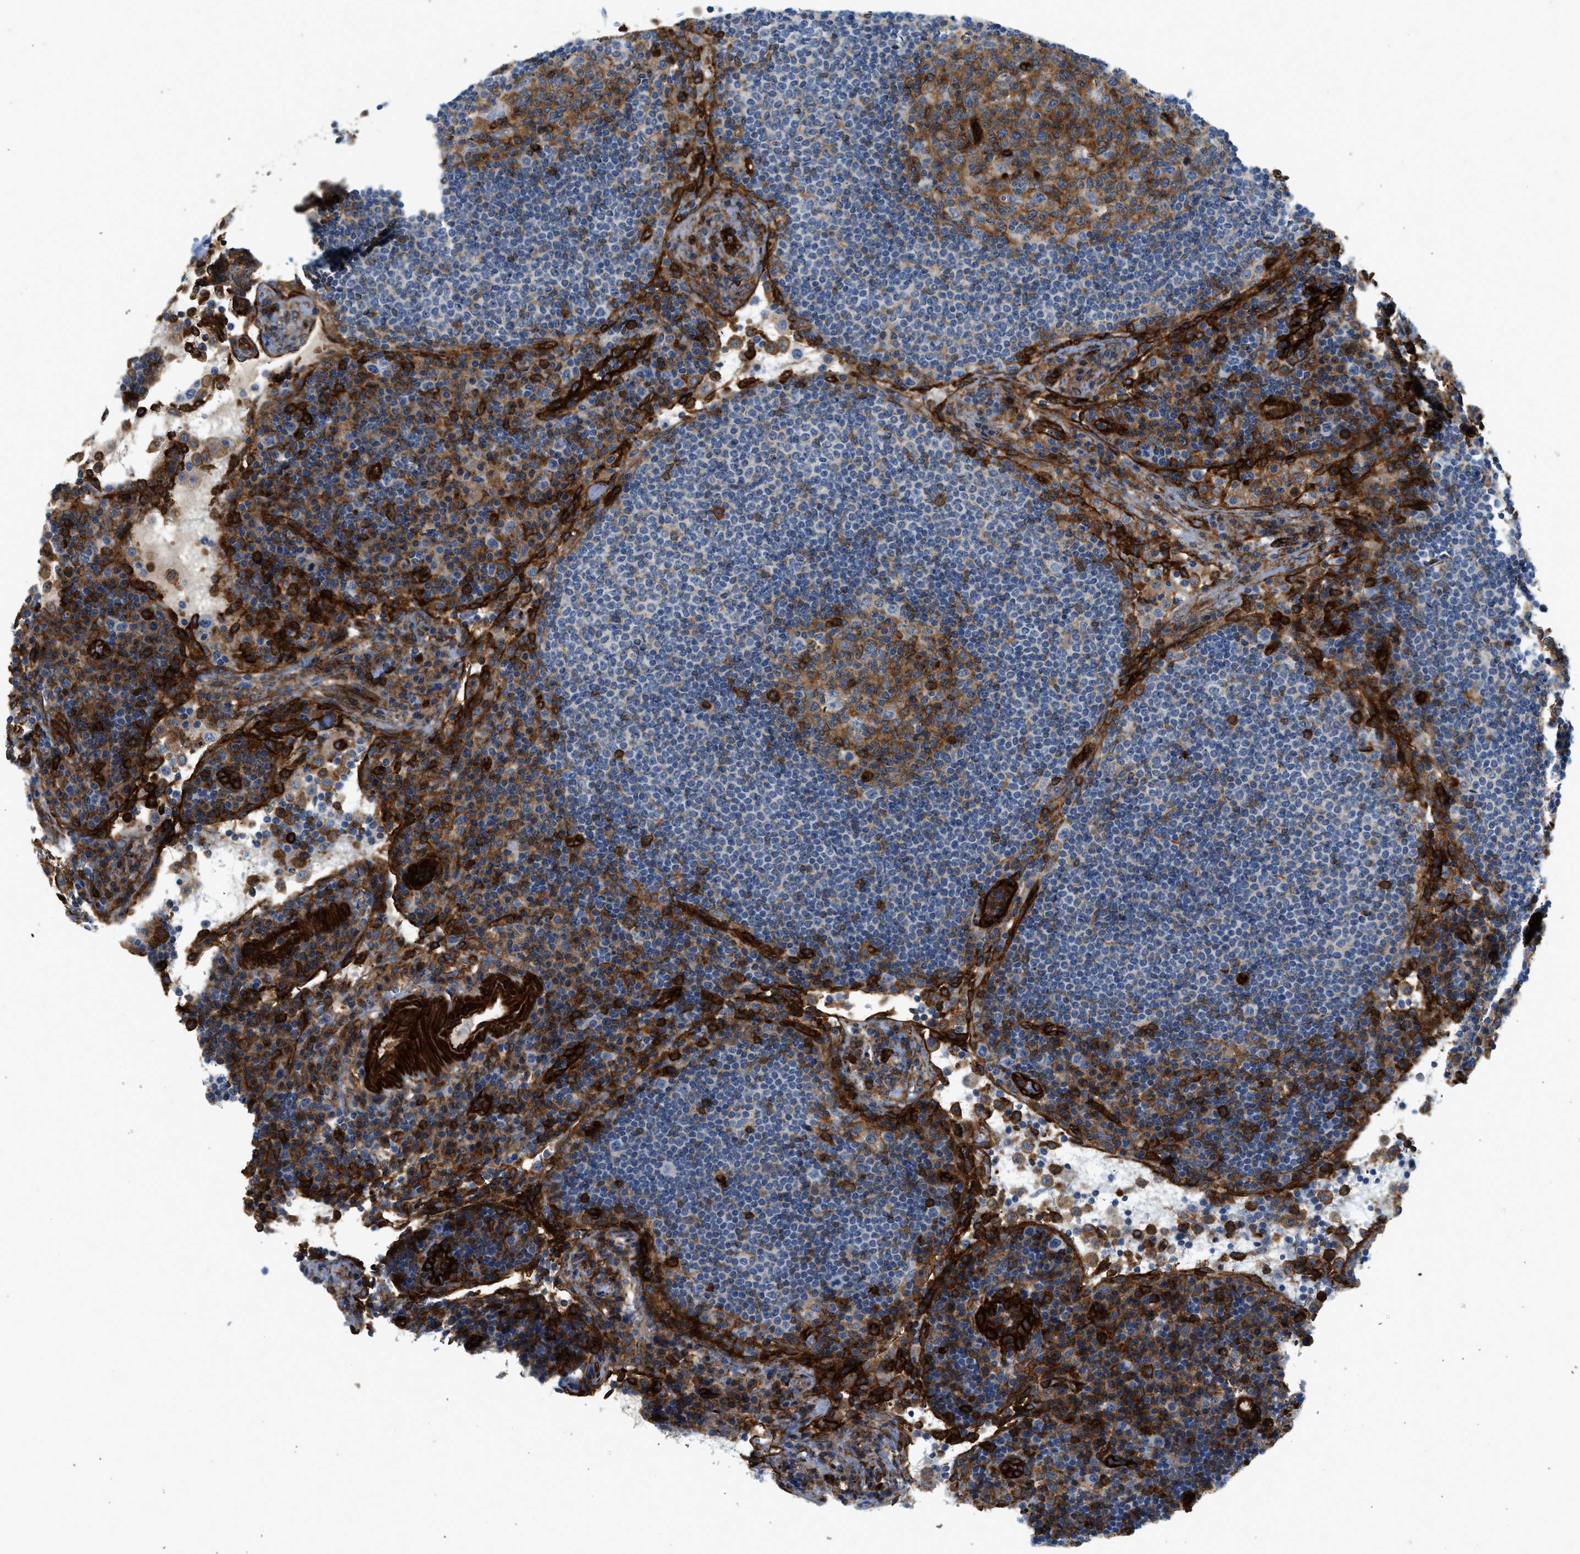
{"staining": {"intensity": "moderate", "quantity": "25%-75%", "location": "cytoplasmic/membranous"}, "tissue": "lymph node", "cell_type": "Germinal center cells", "image_type": "normal", "snomed": [{"axis": "morphology", "description": "Normal tissue, NOS"}, {"axis": "topography", "description": "Lymph node"}], "caption": "This is a photomicrograph of immunohistochemistry staining of normal lymph node, which shows moderate positivity in the cytoplasmic/membranous of germinal center cells.", "gene": "HIP1", "patient": {"sex": "female", "age": 53}}